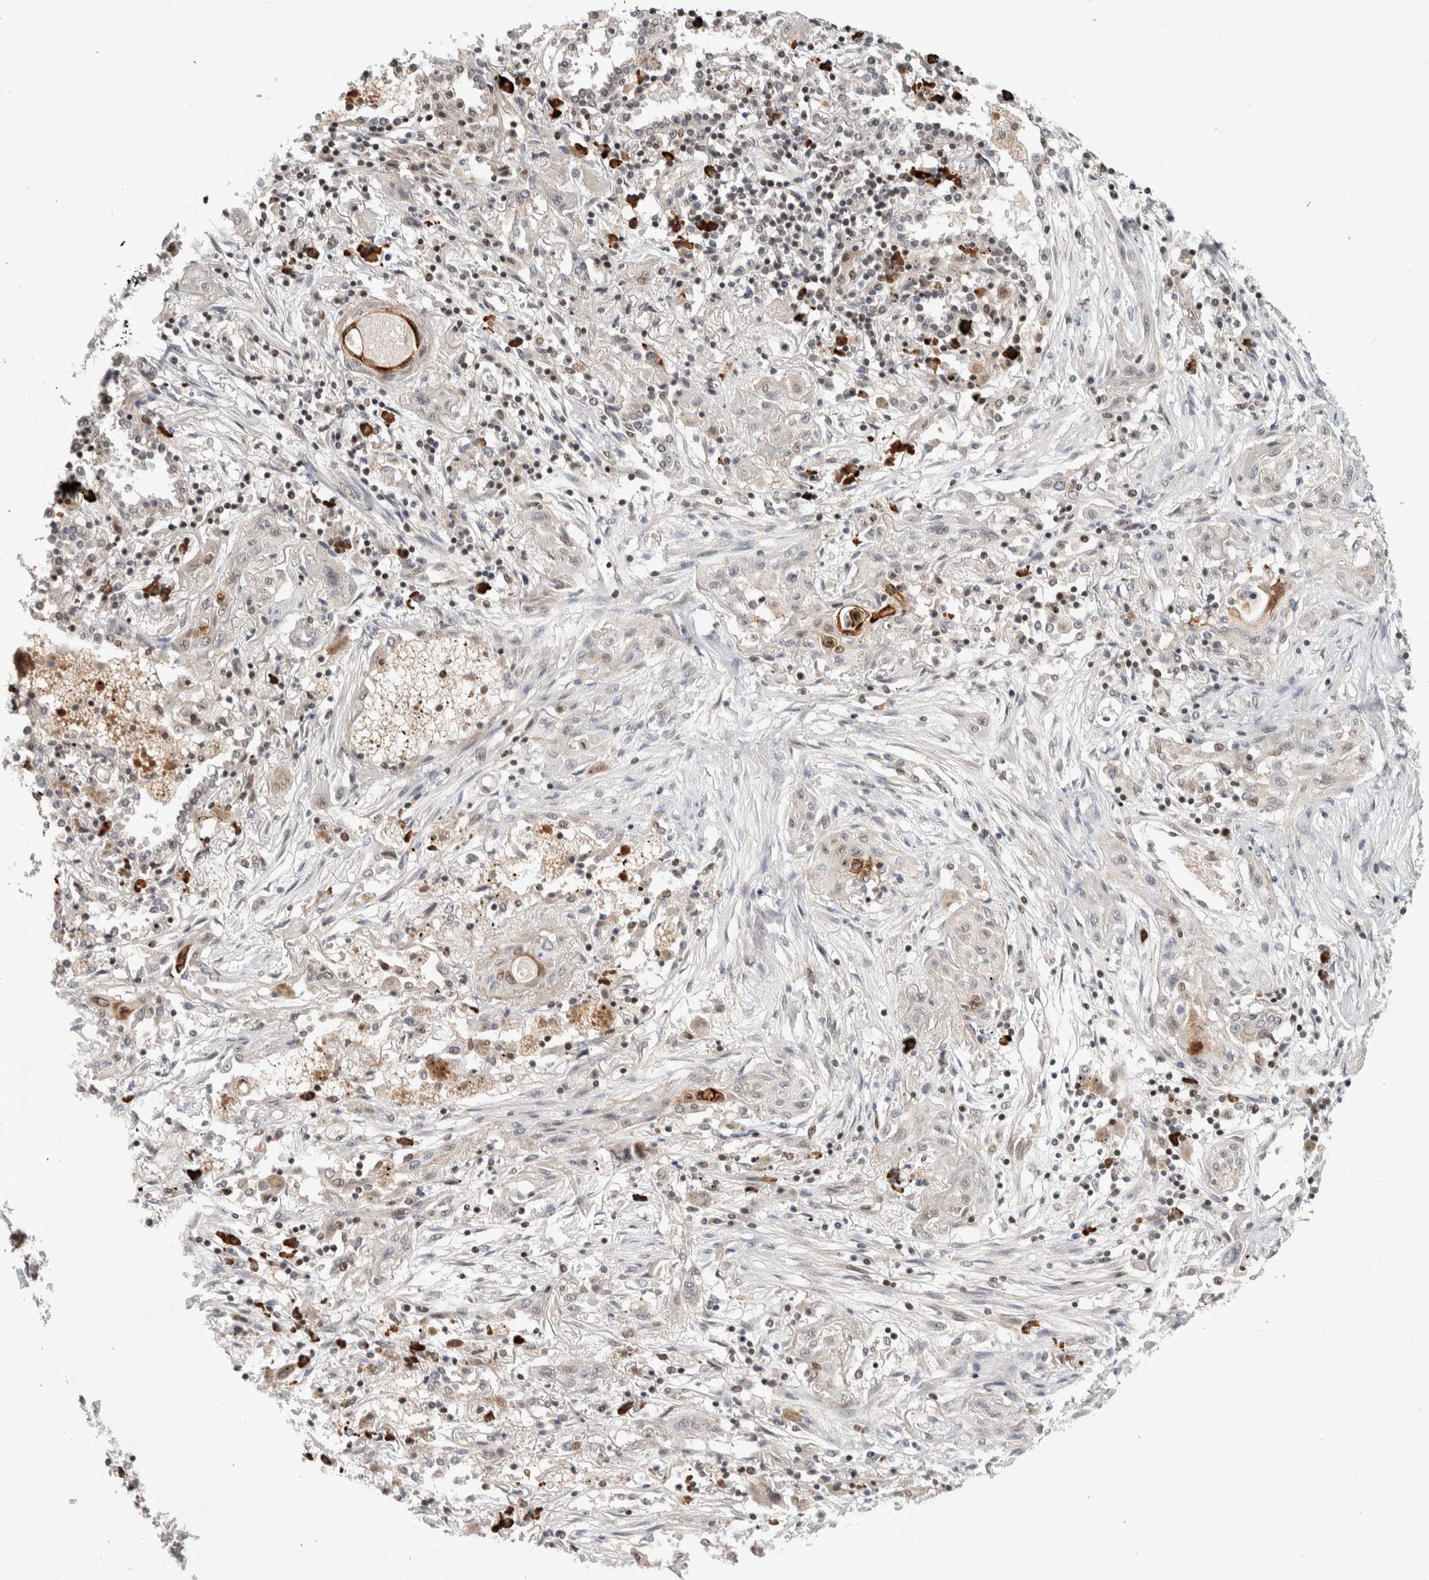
{"staining": {"intensity": "negative", "quantity": "none", "location": "none"}, "tissue": "lung cancer", "cell_type": "Tumor cells", "image_type": "cancer", "snomed": [{"axis": "morphology", "description": "Squamous cell carcinoma, NOS"}, {"axis": "topography", "description": "Lung"}], "caption": "Immunohistochemical staining of human lung squamous cell carcinoma demonstrates no significant expression in tumor cells.", "gene": "ZNF592", "patient": {"sex": "female", "age": 47}}